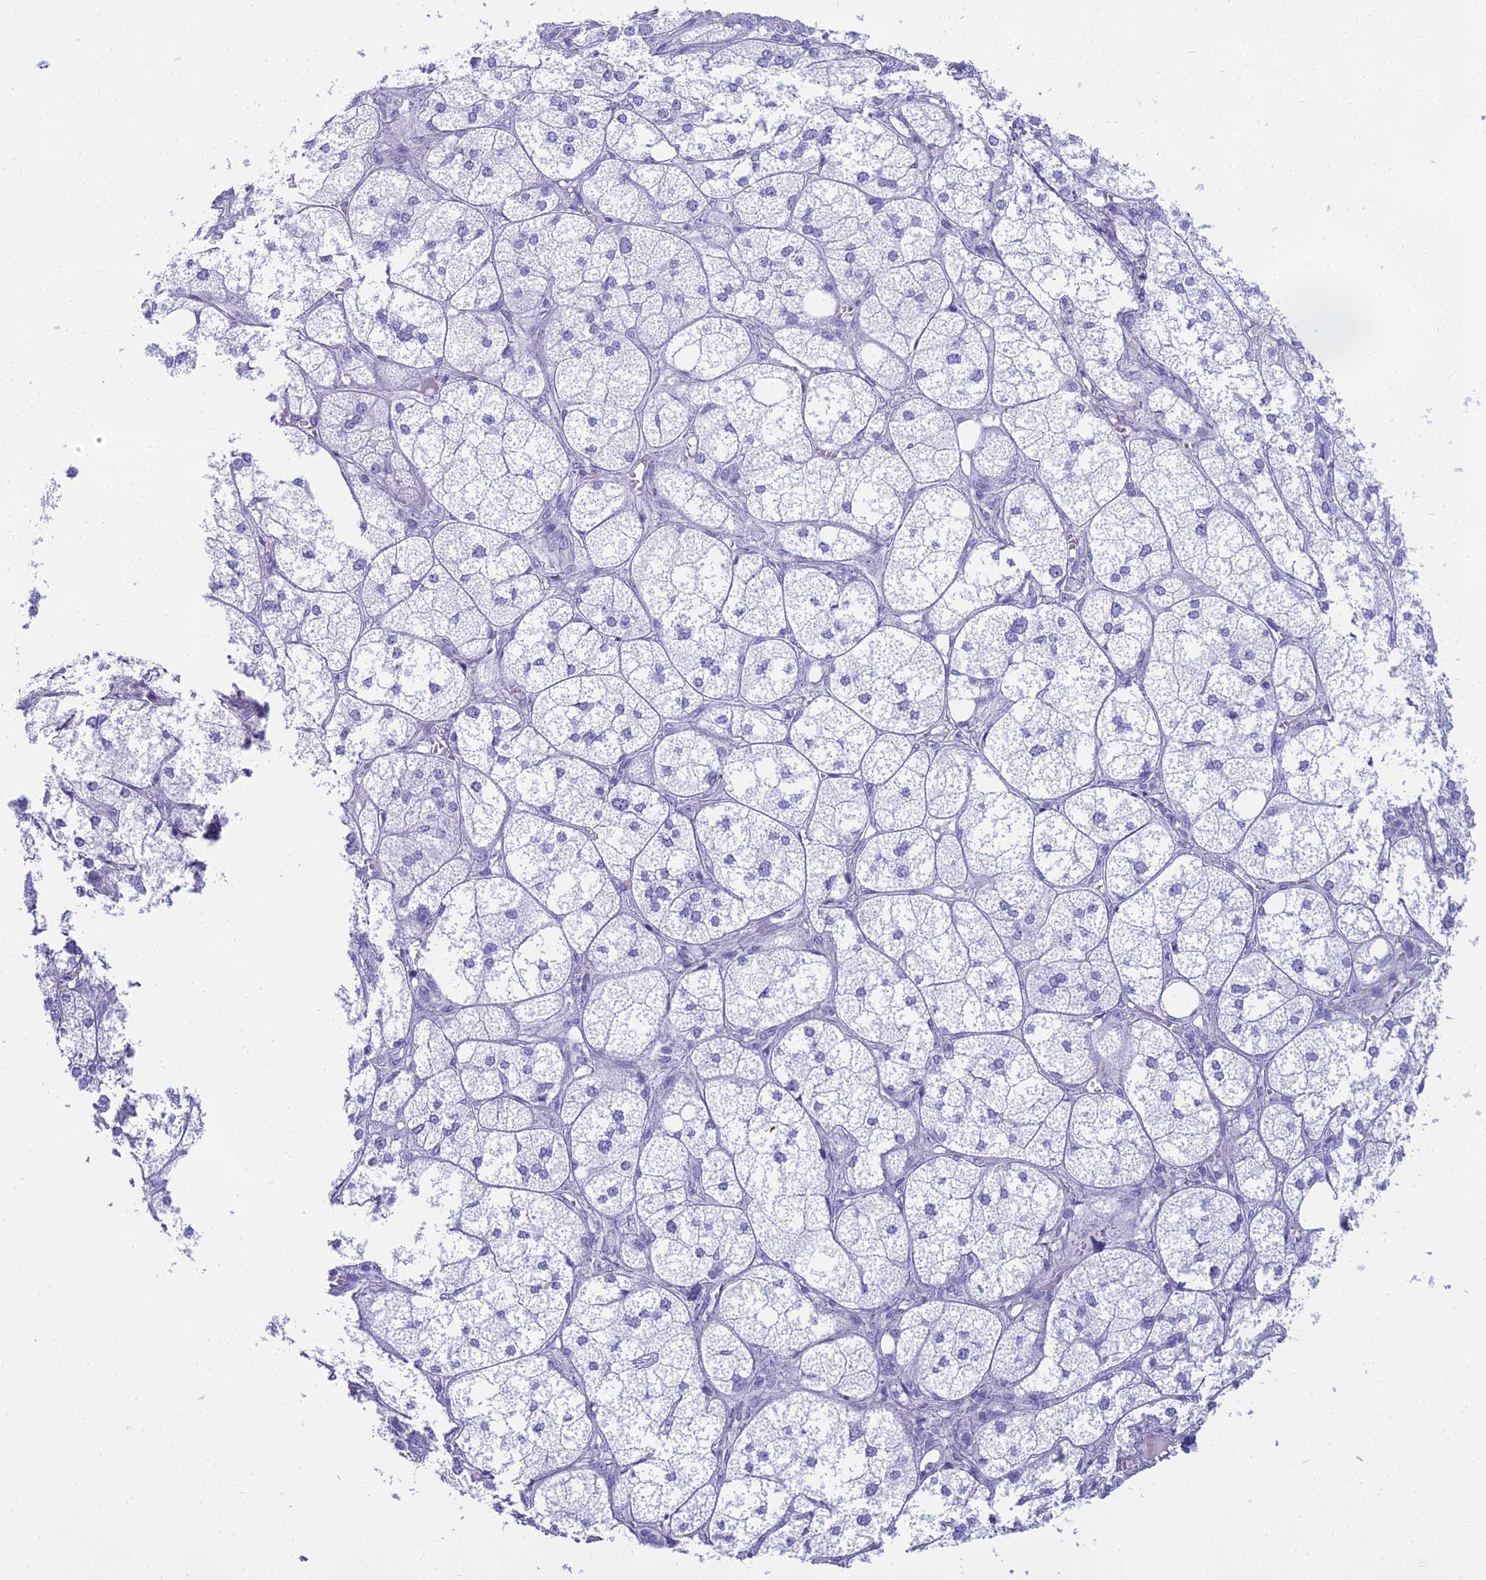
{"staining": {"intensity": "negative", "quantity": "none", "location": "none"}, "tissue": "adrenal gland", "cell_type": "Glandular cells", "image_type": "normal", "snomed": [{"axis": "morphology", "description": "Normal tissue, NOS"}, {"axis": "topography", "description": "Adrenal gland"}], "caption": "Micrograph shows no protein staining in glandular cells of unremarkable adrenal gland. (Brightfield microscopy of DAB IHC at high magnification).", "gene": "UNC80", "patient": {"sex": "female", "age": 61}}